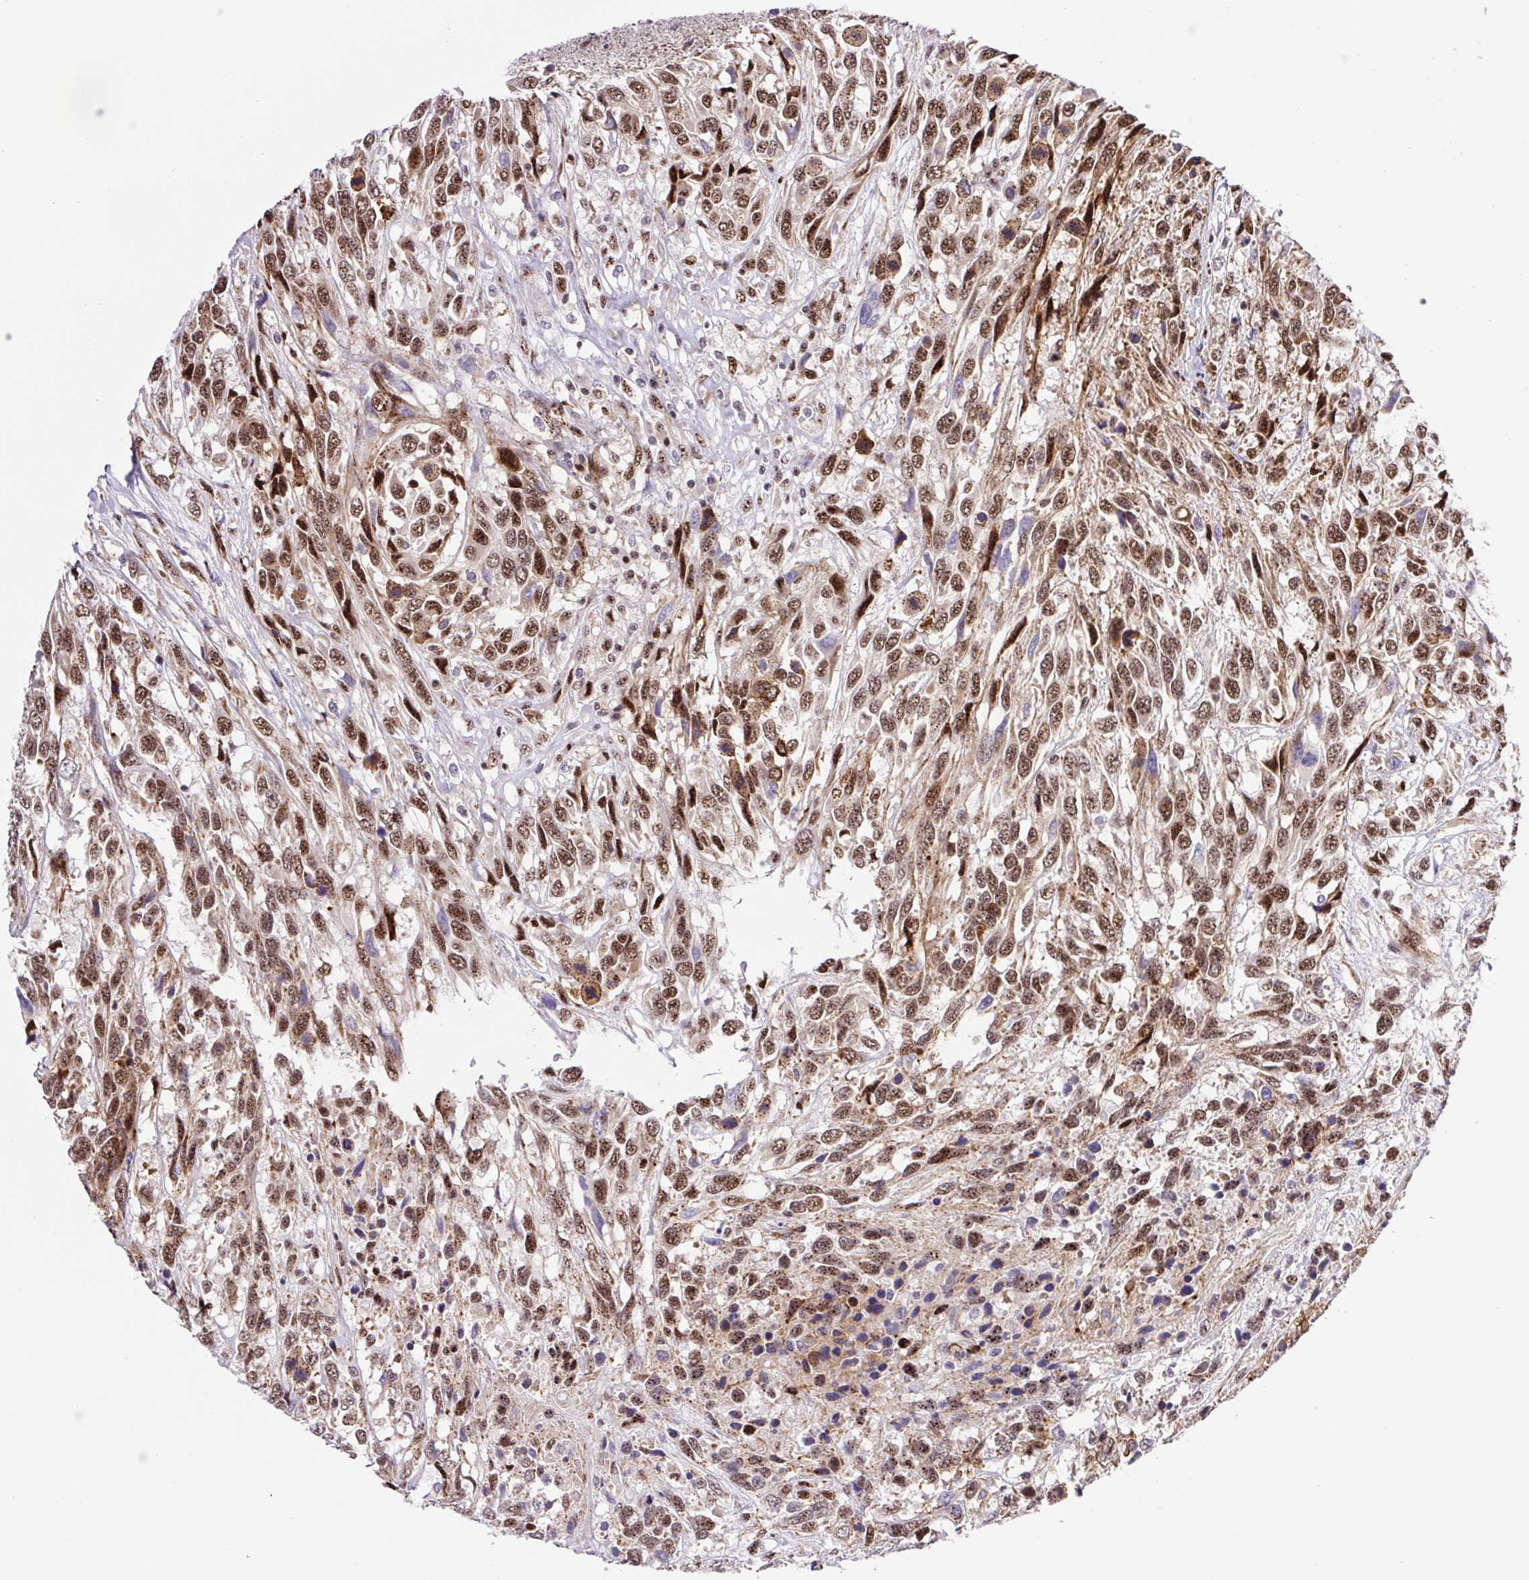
{"staining": {"intensity": "moderate", "quantity": ">75%", "location": "nuclear"}, "tissue": "urothelial cancer", "cell_type": "Tumor cells", "image_type": "cancer", "snomed": [{"axis": "morphology", "description": "Urothelial carcinoma, High grade"}, {"axis": "topography", "description": "Urinary bladder"}], "caption": "DAB immunohistochemical staining of human urothelial cancer displays moderate nuclear protein positivity in approximately >75% of tumor cells.", "gene": "ERG", "patient": {"sex": "female", "age": 70}}